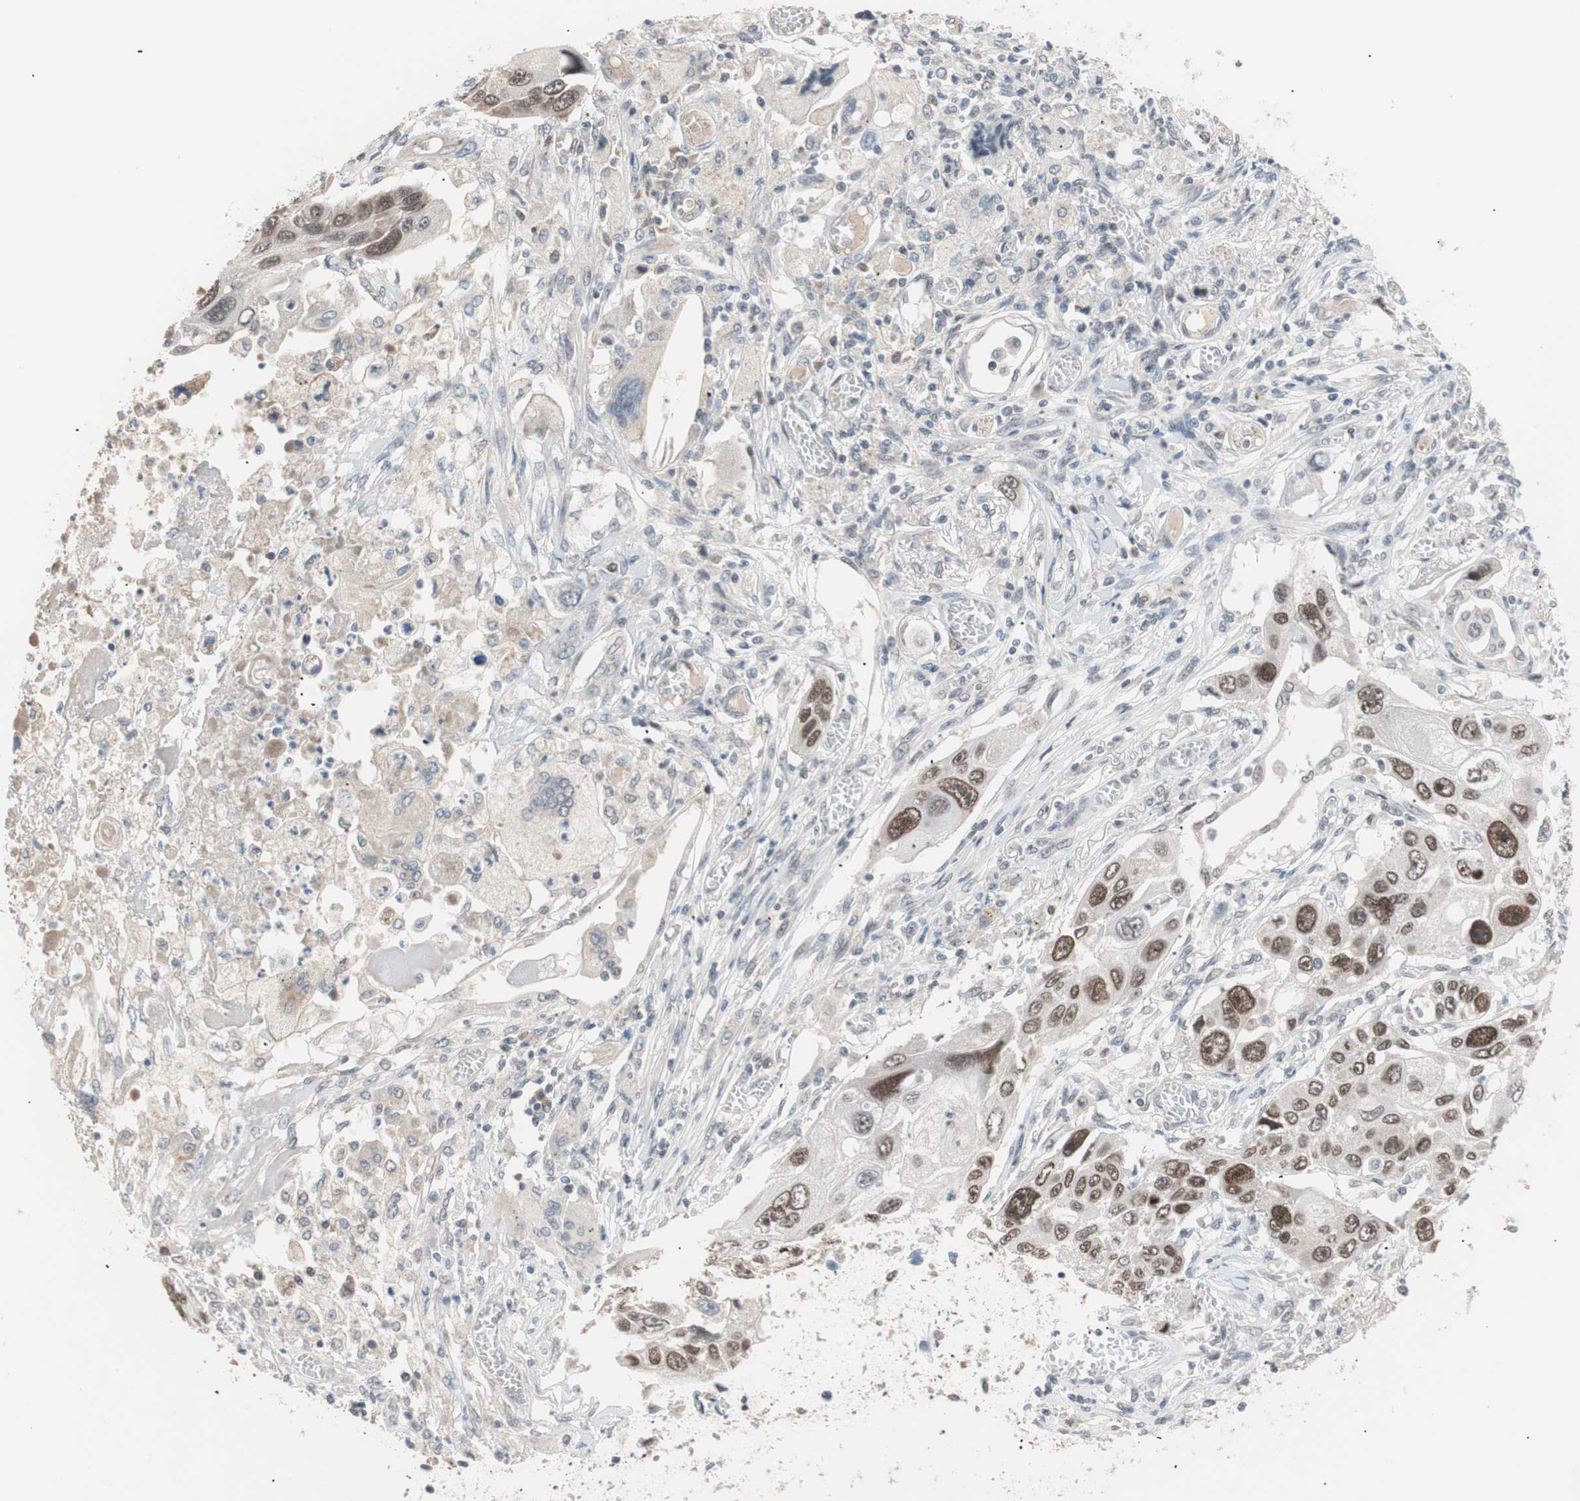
{"staining": {"intensity": "moderate", "quantity": ">75%", "location": "nuclear"}, "tissue": "lung cancer", "cell_type": "Tumor cells", "image_type": "cancer", "snomed": [{"axis": "morphology", "description": "Squamous cell carcinoma, NOS"}, {"axis": "topography", "description": "Lung"}], "caption": "The photomicrograph exhibits a brown stain indicating the presence of a protein in the nuclear of tumor cells in lung cancer (squamous cell carcinoma).", "gene": "LIG3", "patient": {"sex": "male", "age": 71}}